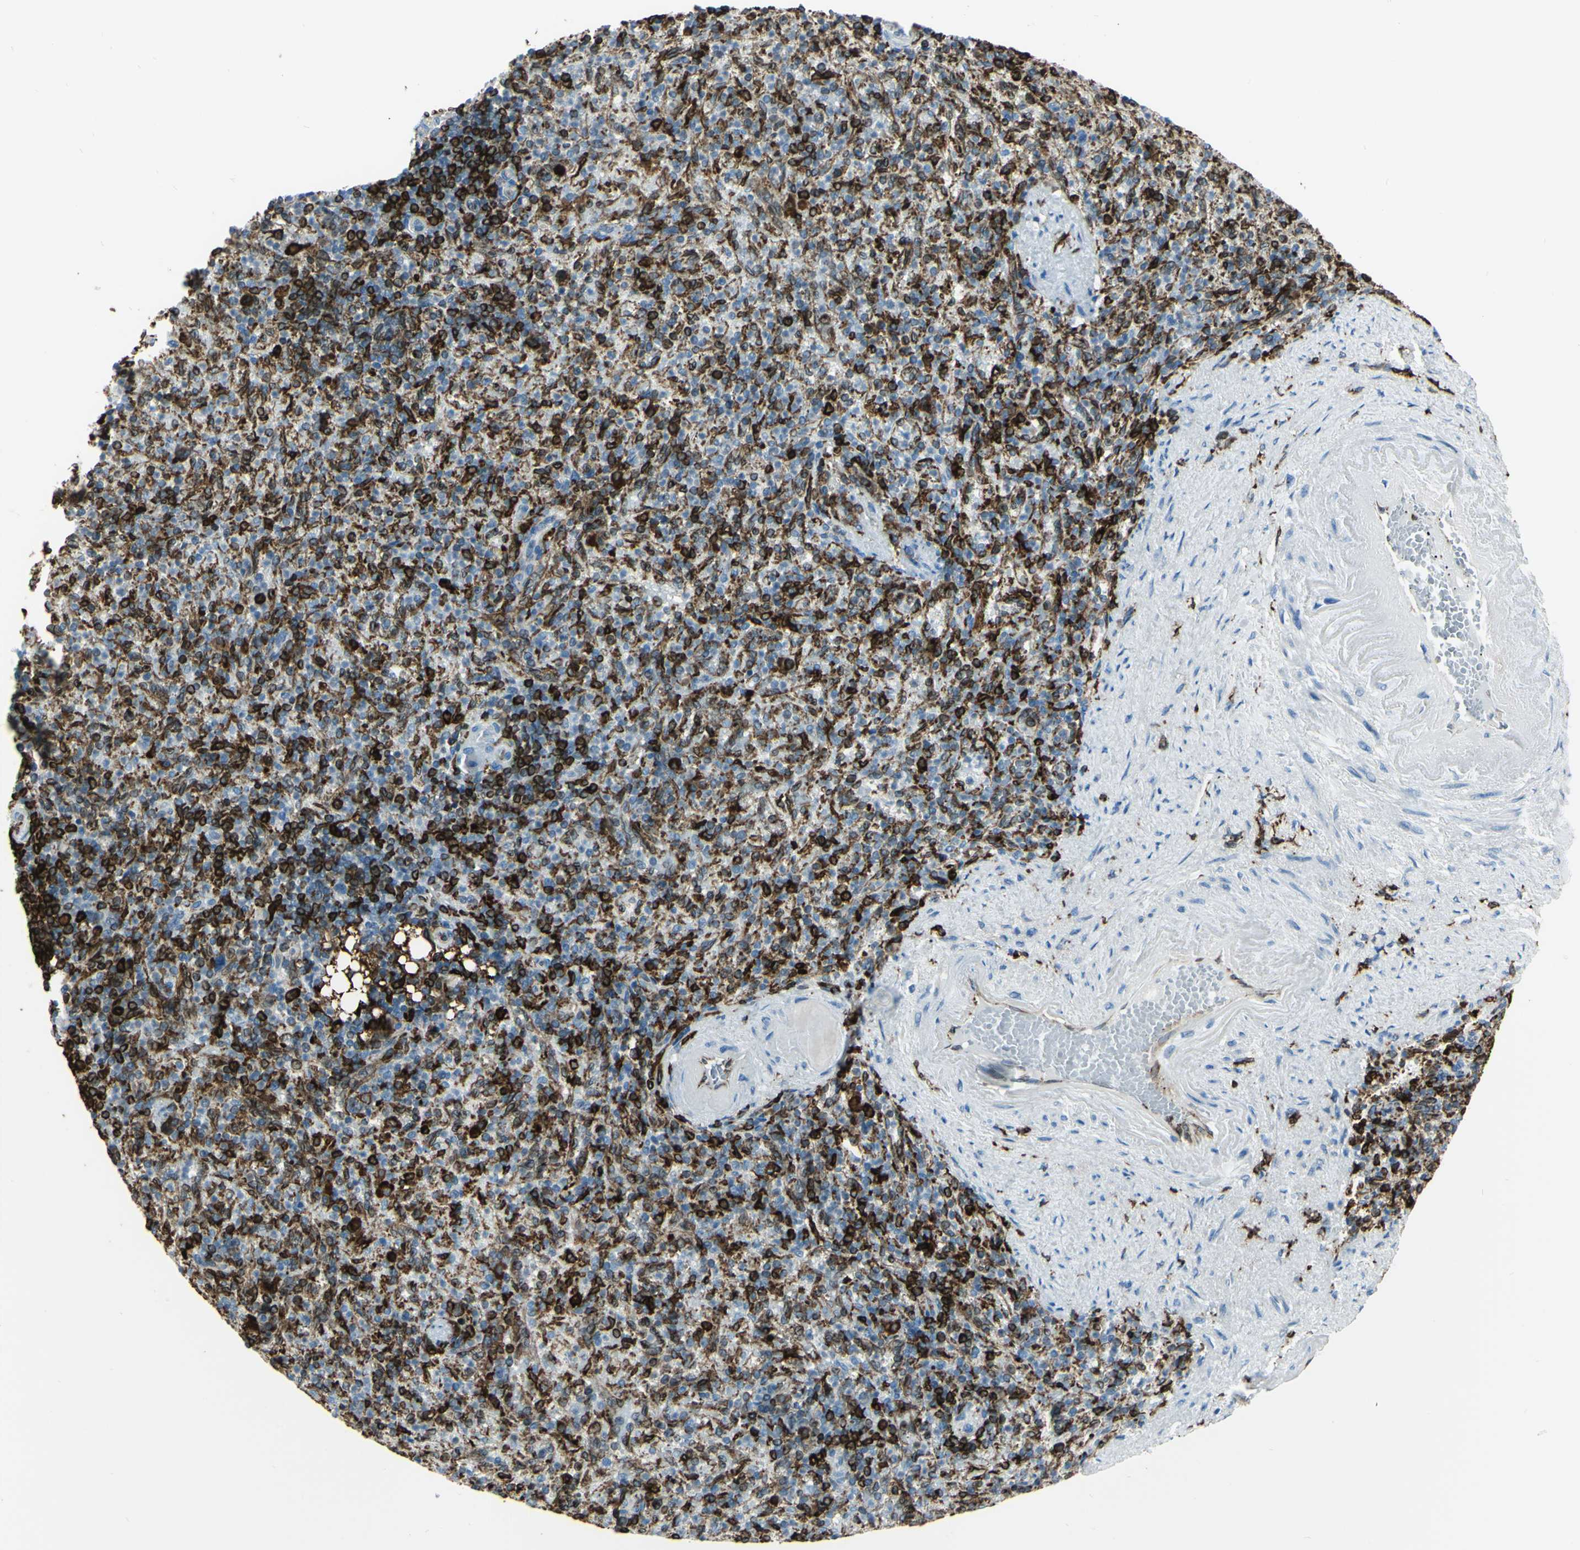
{"staining": {"intensity": "strong", "quantity": "25%-75%", "location": "cytoplasmic/membranous"}, "tissue": "spleen", "cell_type": "Cells in red pulp", "image_type": "normal", "snomed": [{"axis": "morphology", "description": "Normal tissue, NOS"}, {"axis": "topography", "description": "Spleen"}], "caption": "Immunohistochemistry of benign human spleen demonstrates high levels of strong cytoplasmic/membranous positivity in approximately 25%-75% of cells in red pulp. (DAB (3,3'-diaminobenzidine) IHC with brightfield microscopy, high magnification).", "gene": "CD74", "patient": {"sex": "female", "age": 74}}